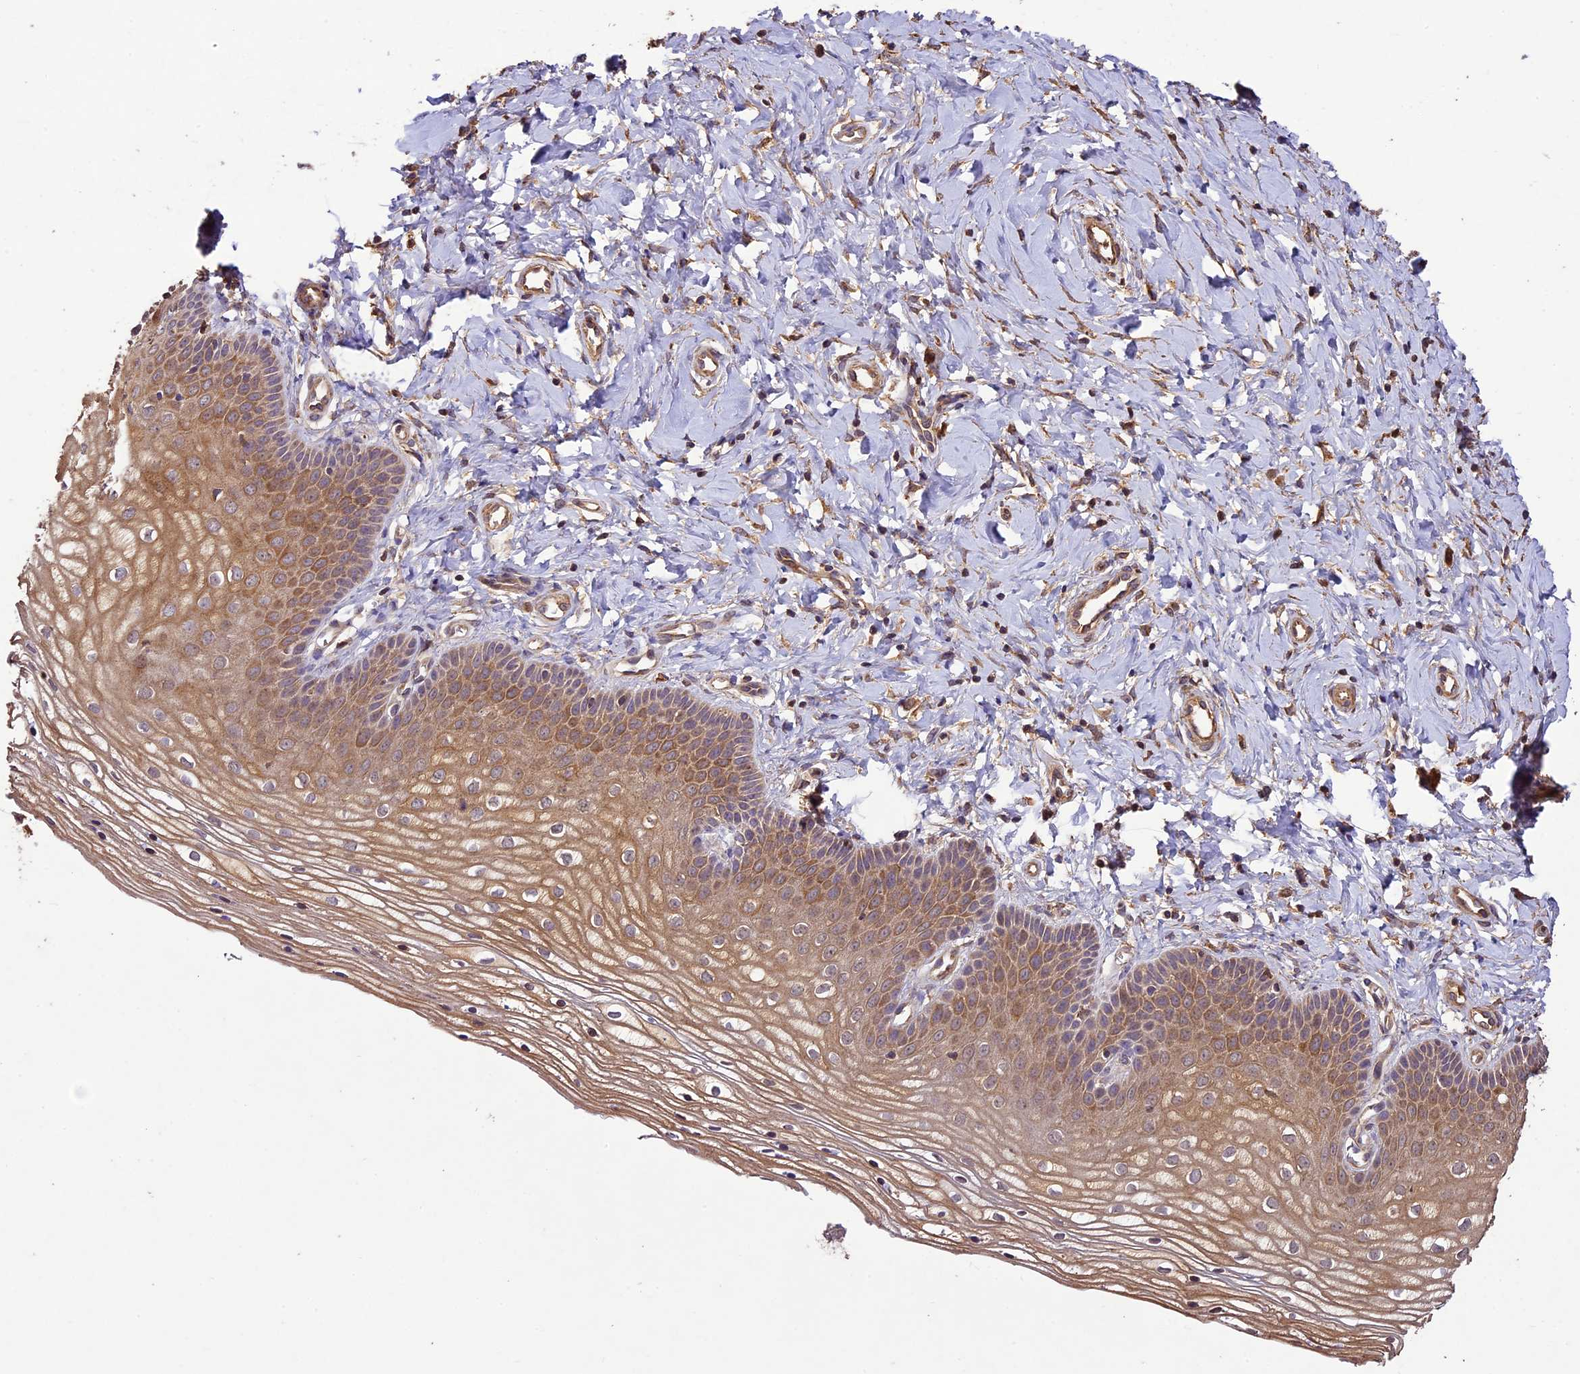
{"staining": {"intensity": "moderate", "quantity": ">75%", "location": "cytoplasmic/membranous"}, "tissue": "vagina", "cell_type": "Squamous epithelial cells", "image_type": "normal", "snomed": [{"axis": "morphology", "description": "Normal tissue, NOS"}, {"axis": "topography", "description": "Vagina"}], "caption": "IHC micrograph of unremarkable vagina: vagina stained using immunohistochemistry exhibits medium levels of moderate protein expression localized specifically in the cytoplasmic/membranous of squamous epithelial cells, appearing as a cytoplasmic/membranous brown color.", "gene": "CRLF1", "patient": {"sex": "female", "age": 68}}